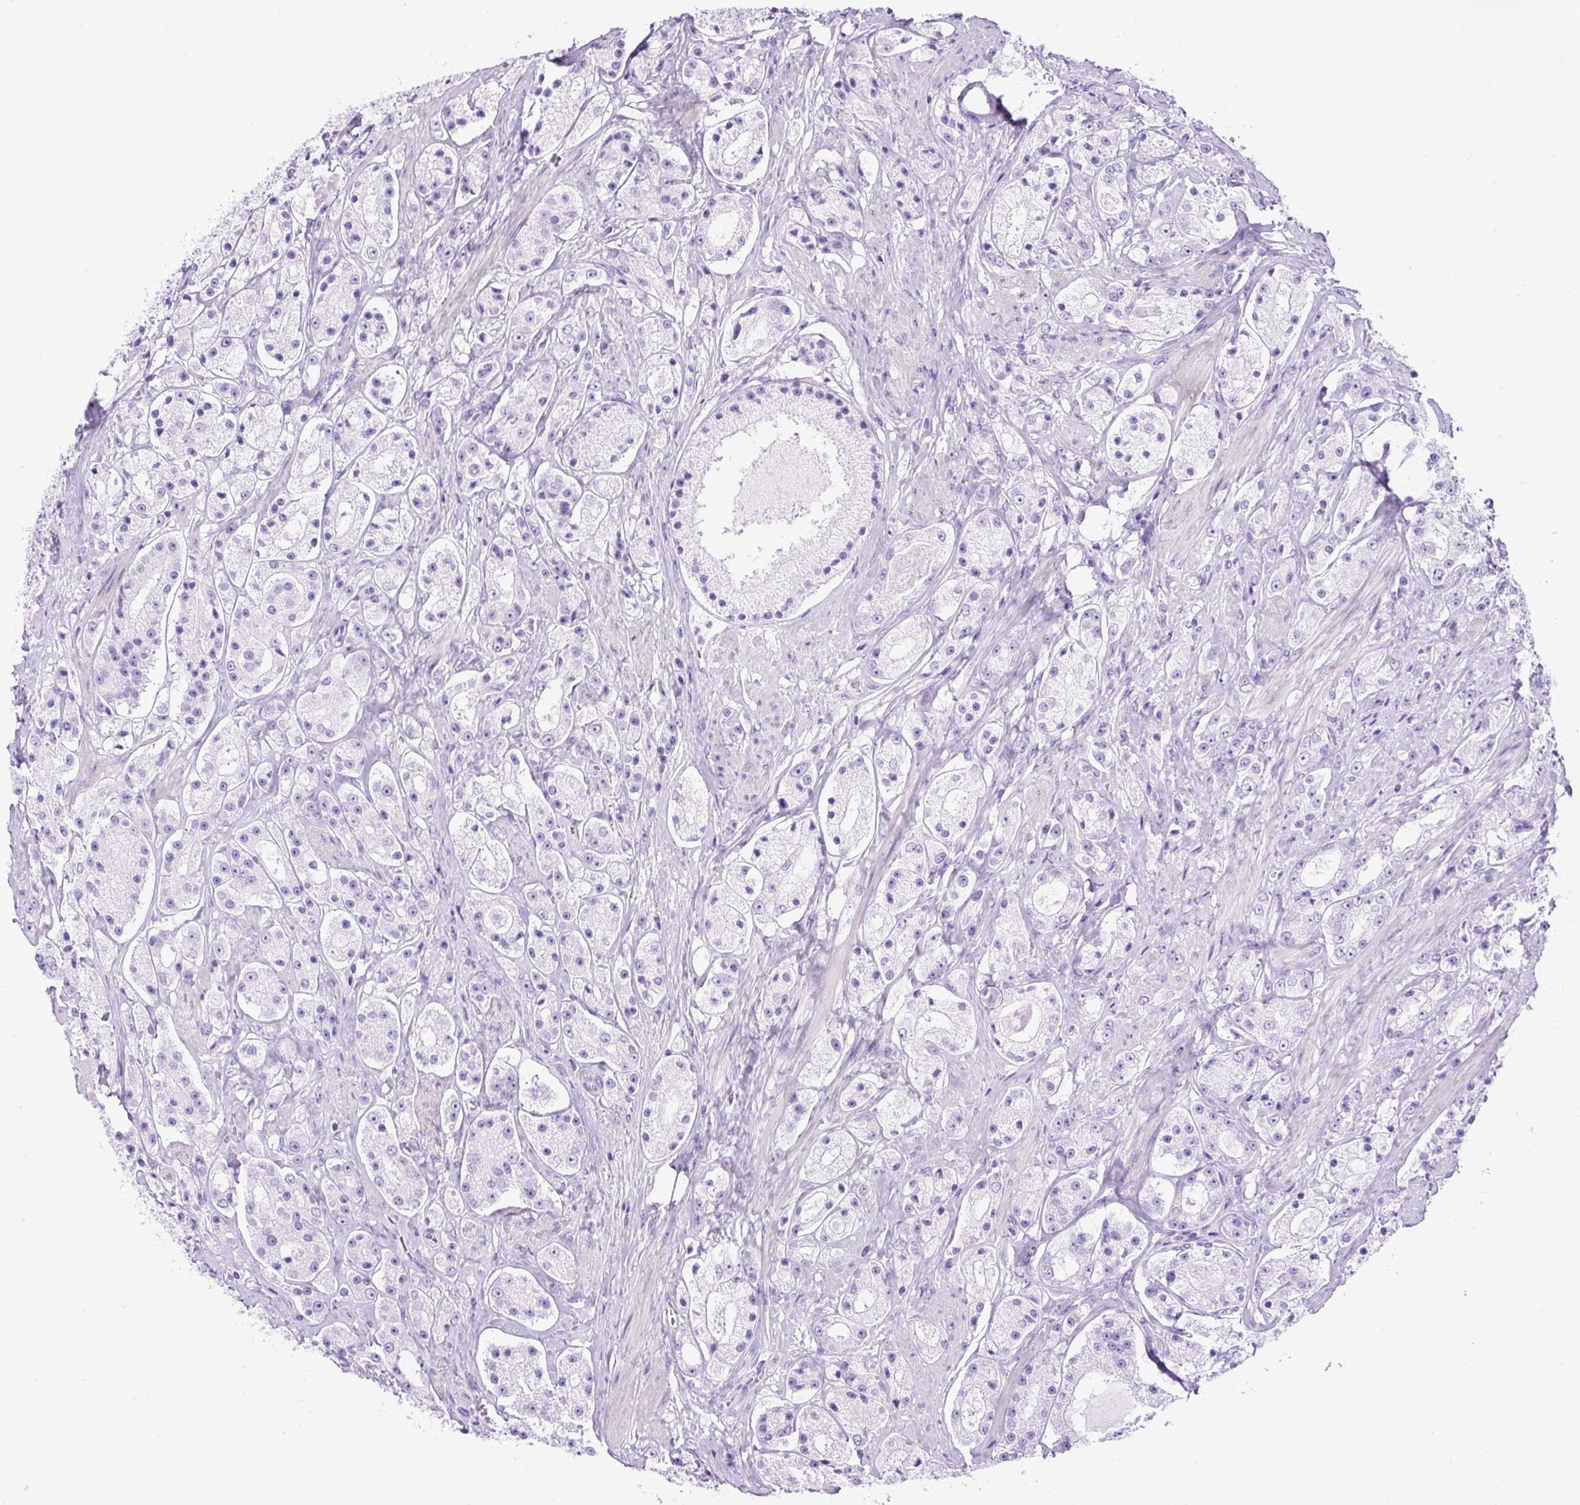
{"staining": {"intensity": "negative", "quantity": "none", "location": "none"}, "tissue": "prostate cancer", "cell_type": "Tumor cells", "image_type": "cancer", "snomed": [{"axis": "morphology", "description": "Adenocarcinoma, High grade"}, {"axis": "topography", "description": "Prostate"}], "caption": "Tumor cells show no significant protein positivity in prostate cancer (high-grade adenocarcinoma).", "gene": "UPP1", "patient": {"sex": "male", "age": 67}}